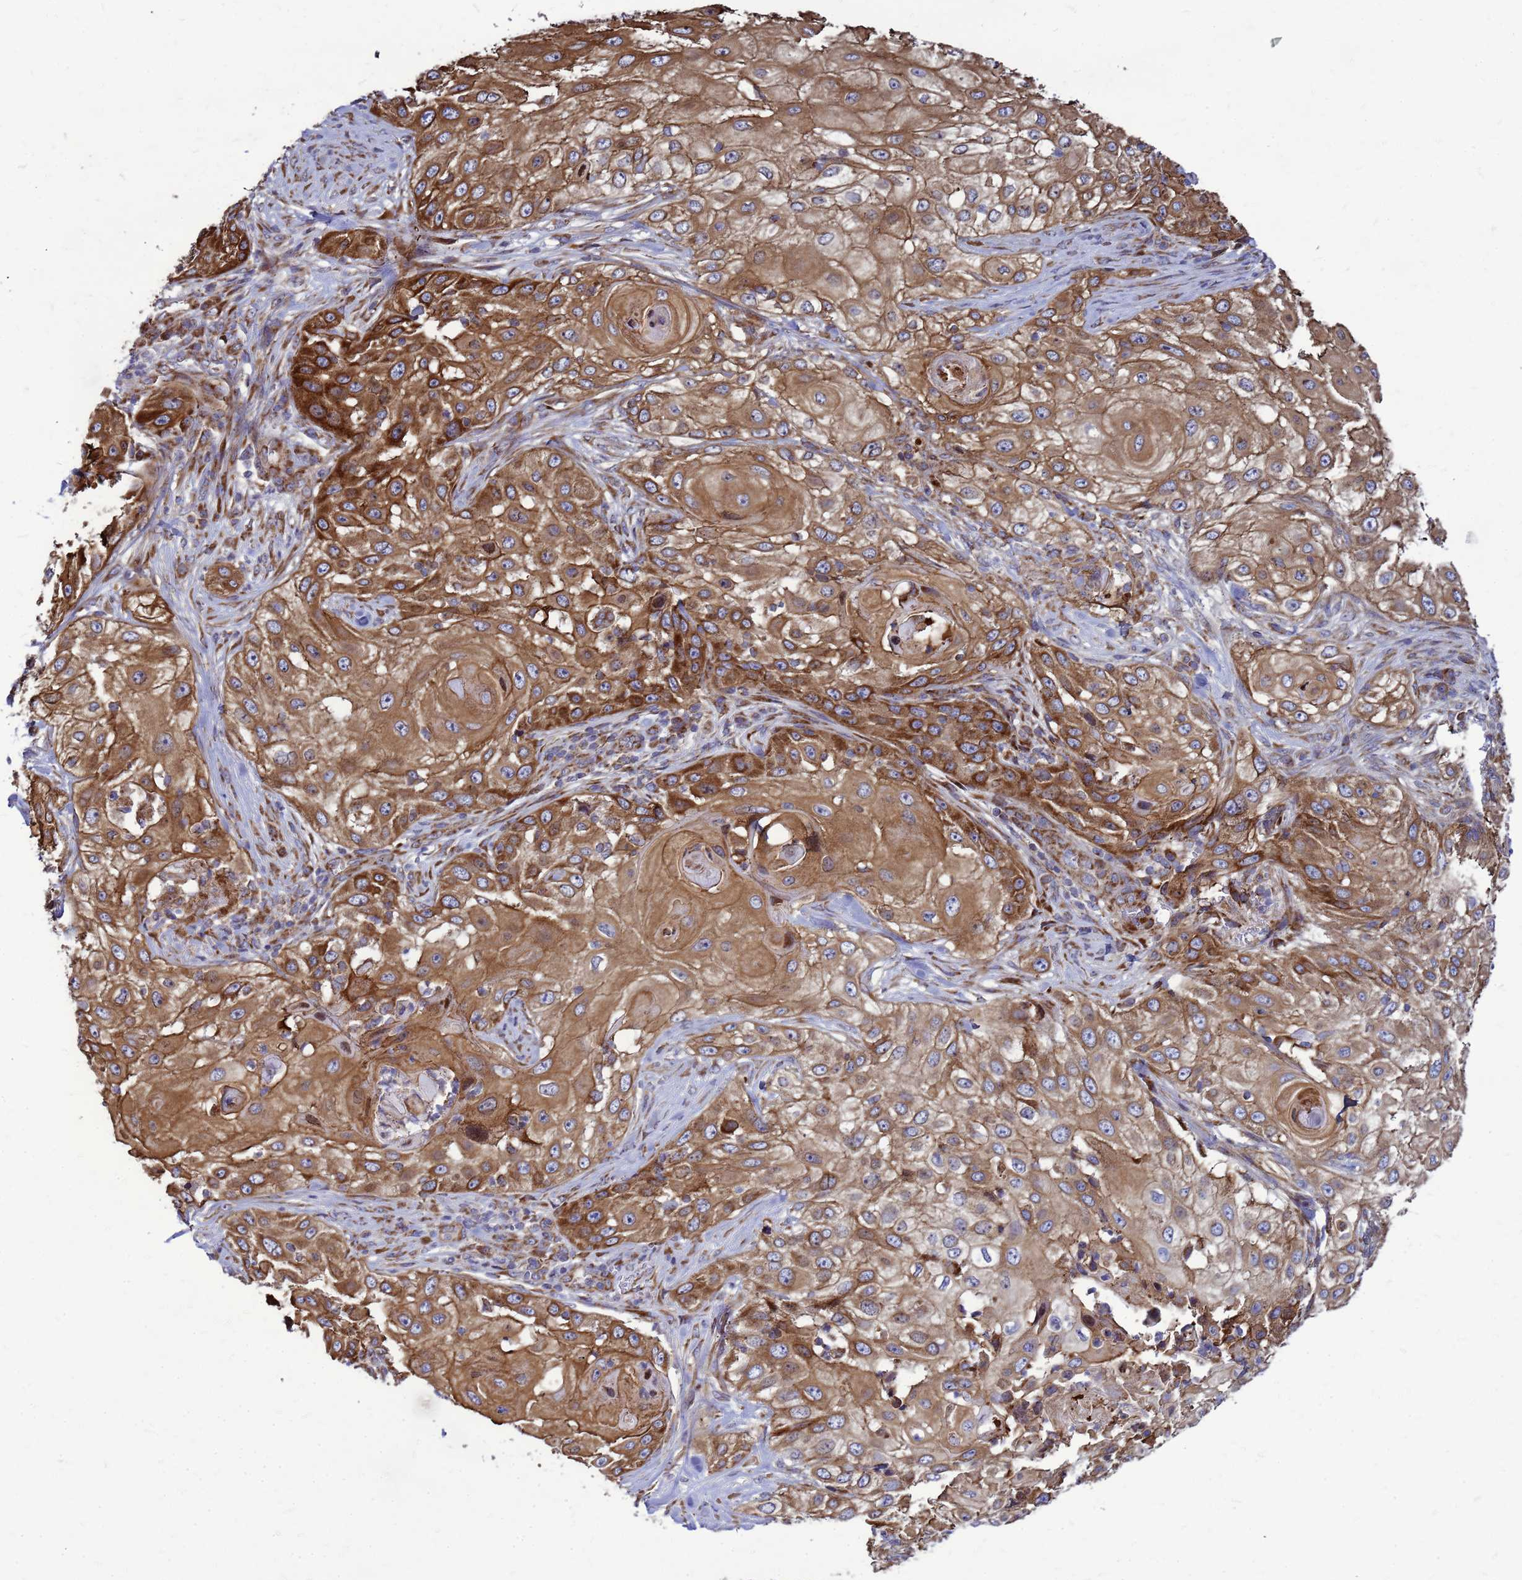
{"staining": {"intensity": "moderate", "quantity": ">75%", "location": "cytoplasmic/membranous"}, "tissue": "skin cancer", "cell_type": "Tumor cells", "image_type": "cancer", "snomed": [{"axis": "morphology", "description": "Squamous cell carcinoma, NOS"}, {"axis": "topography", "description": "Skin"}], "caption": "This micrograph exhibits skin cancer (squamous cell carcinoma) stained with immunohistochemistry to label a protein in brown. The cytoplasmic/membranous of tumor cells show moderate positivity for the protein. Nuclei are counter-stained blue.", "gene": "FSTL4", "patient": {"sex": "female", "age": 44}}